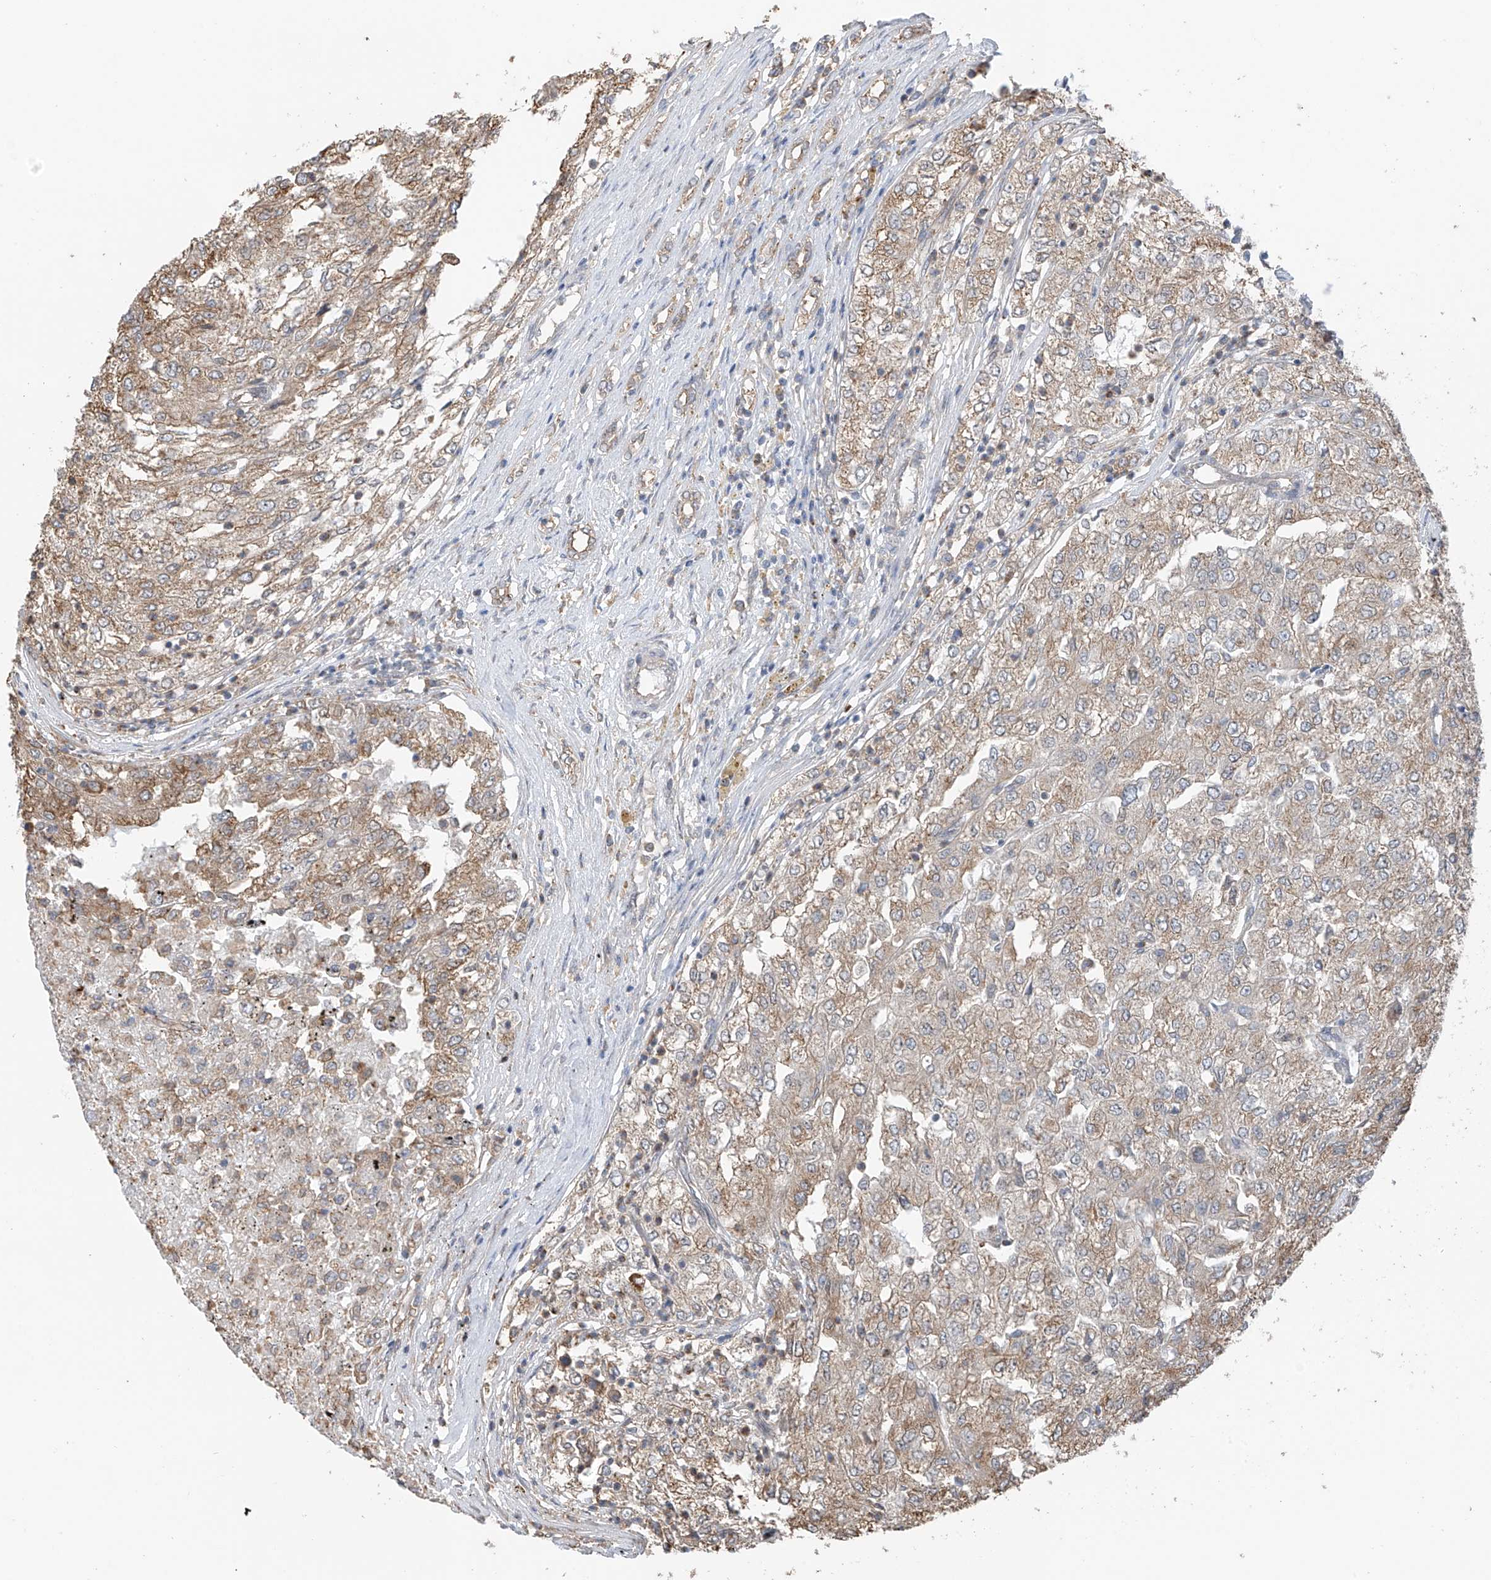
{"staining": {"intensity": "moderate", "quantity": "<25%", "location": "cytoplasmic/membranous"}, "tissue": "renal cancer", "cell_type": "Tumor cells", "image_type": "cancer", "snomed": [{"axis": "morphology", "description": "Adenocarcinoma, NOS"}, {"axis": "topography", "description": "Kidney"}], "caption": "Human renal adenocarcinoma stained for a protein (brown) exhibits moderate cytoplasmic/membranous positive expression in about <25% of tumor cells.", "gene": "ZNF189", "patient": {"sex": "female", "age": 54}}